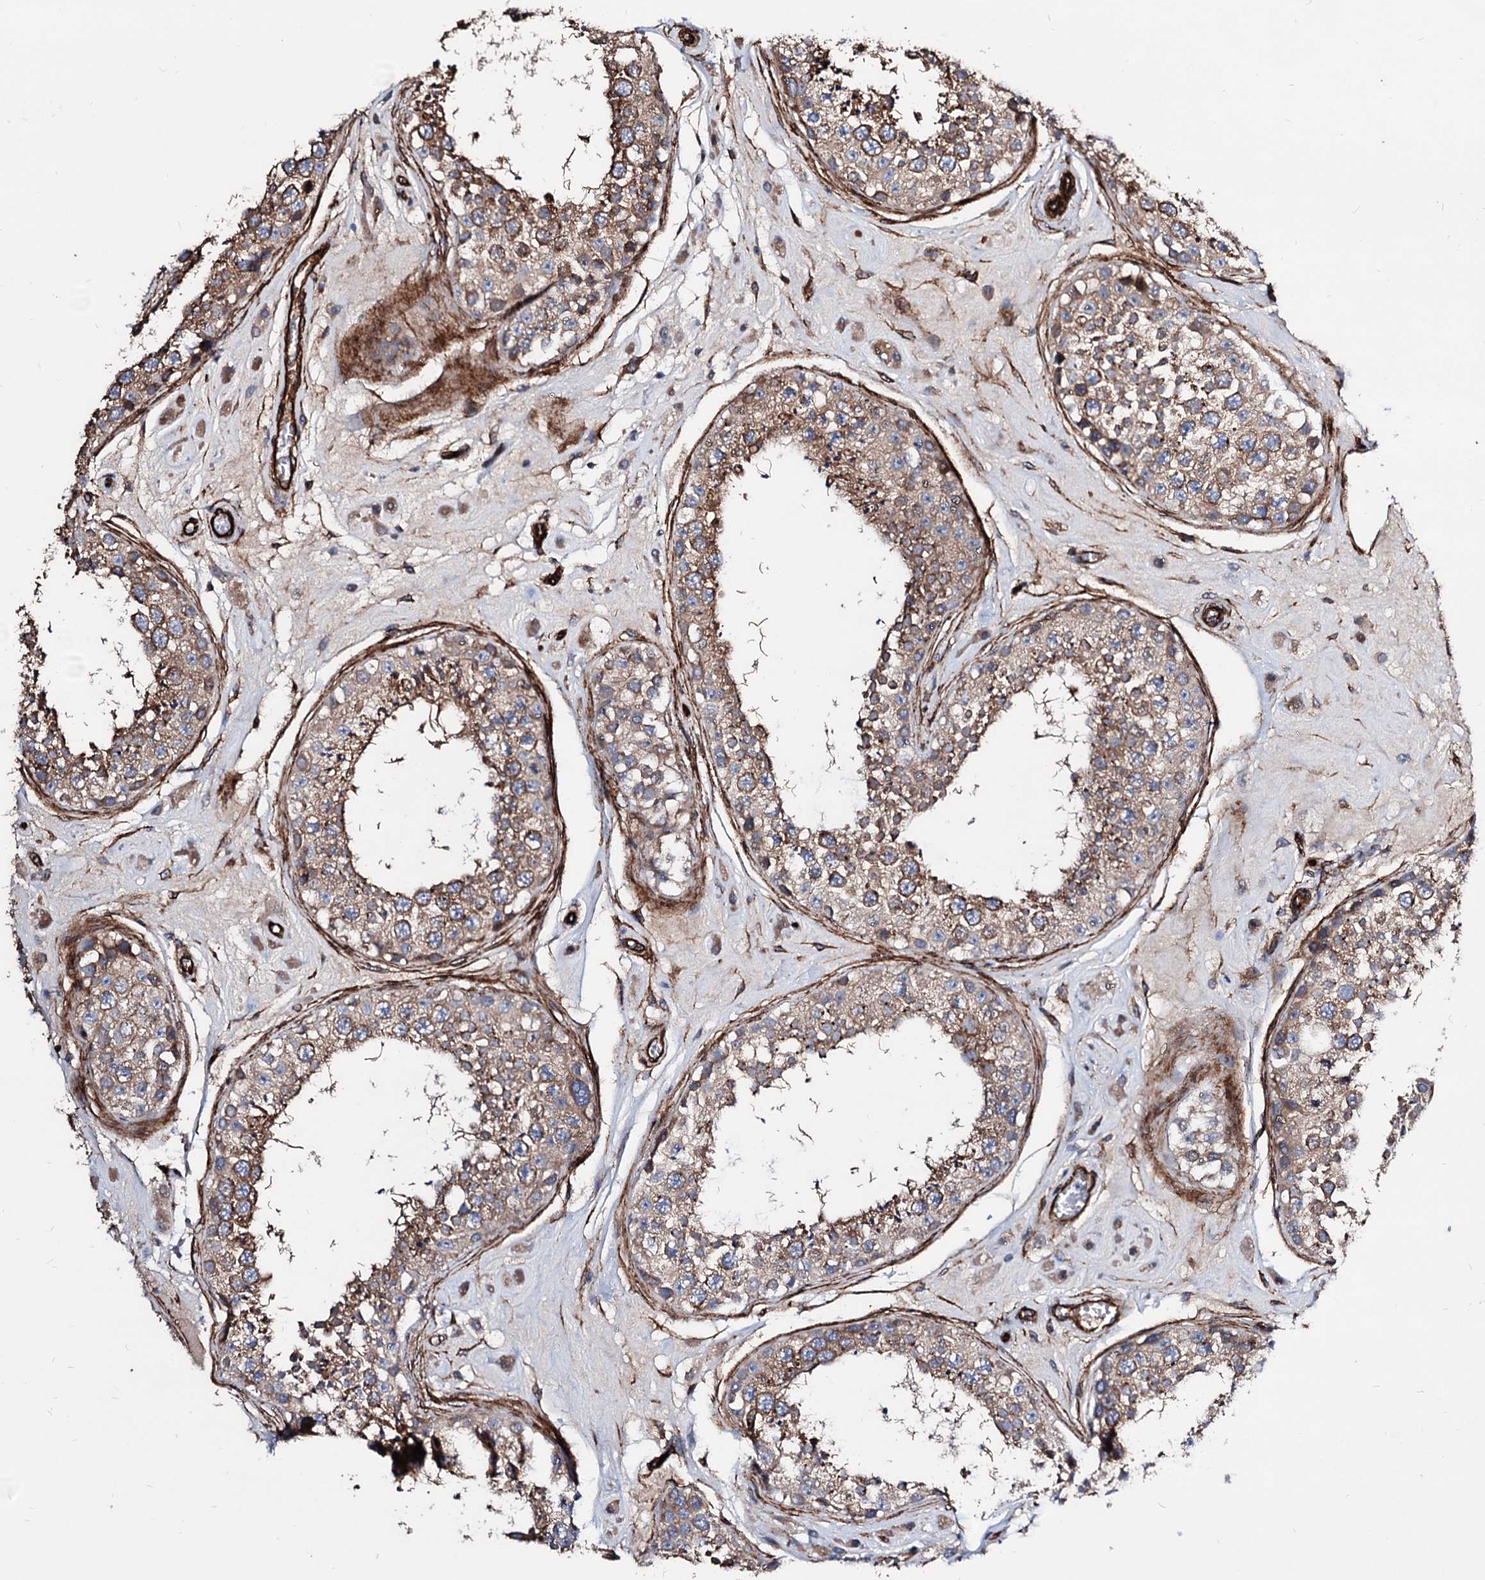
{"staining": {"intensity": "strong", "quantity": "25%-75%", "location": "cytoplasmic/membranous"}, "tissue": "testis", "cell_type": "Cells in seminiferous ducts", "image_type": "normal", "snomed": [{"axis": "morphology", "description": "Normal tissue, NOS"}, {"axis": "topography", "description": "Testis"}], "caption": "High-power microscopy captured an IHC micrograph of unremarkable testis, revealing strong cytoplasmic/membranous positivity in approximately 25%-75% of cells in seminiferous ducts. Using DAB (3,3'-diaminobenzidine) (brown) and hematoxylin (blue) stains, captured at high magnification using brightfield microscopy.", "gene": "WDR11", "patient": {"sex": "male", "age": 25}}